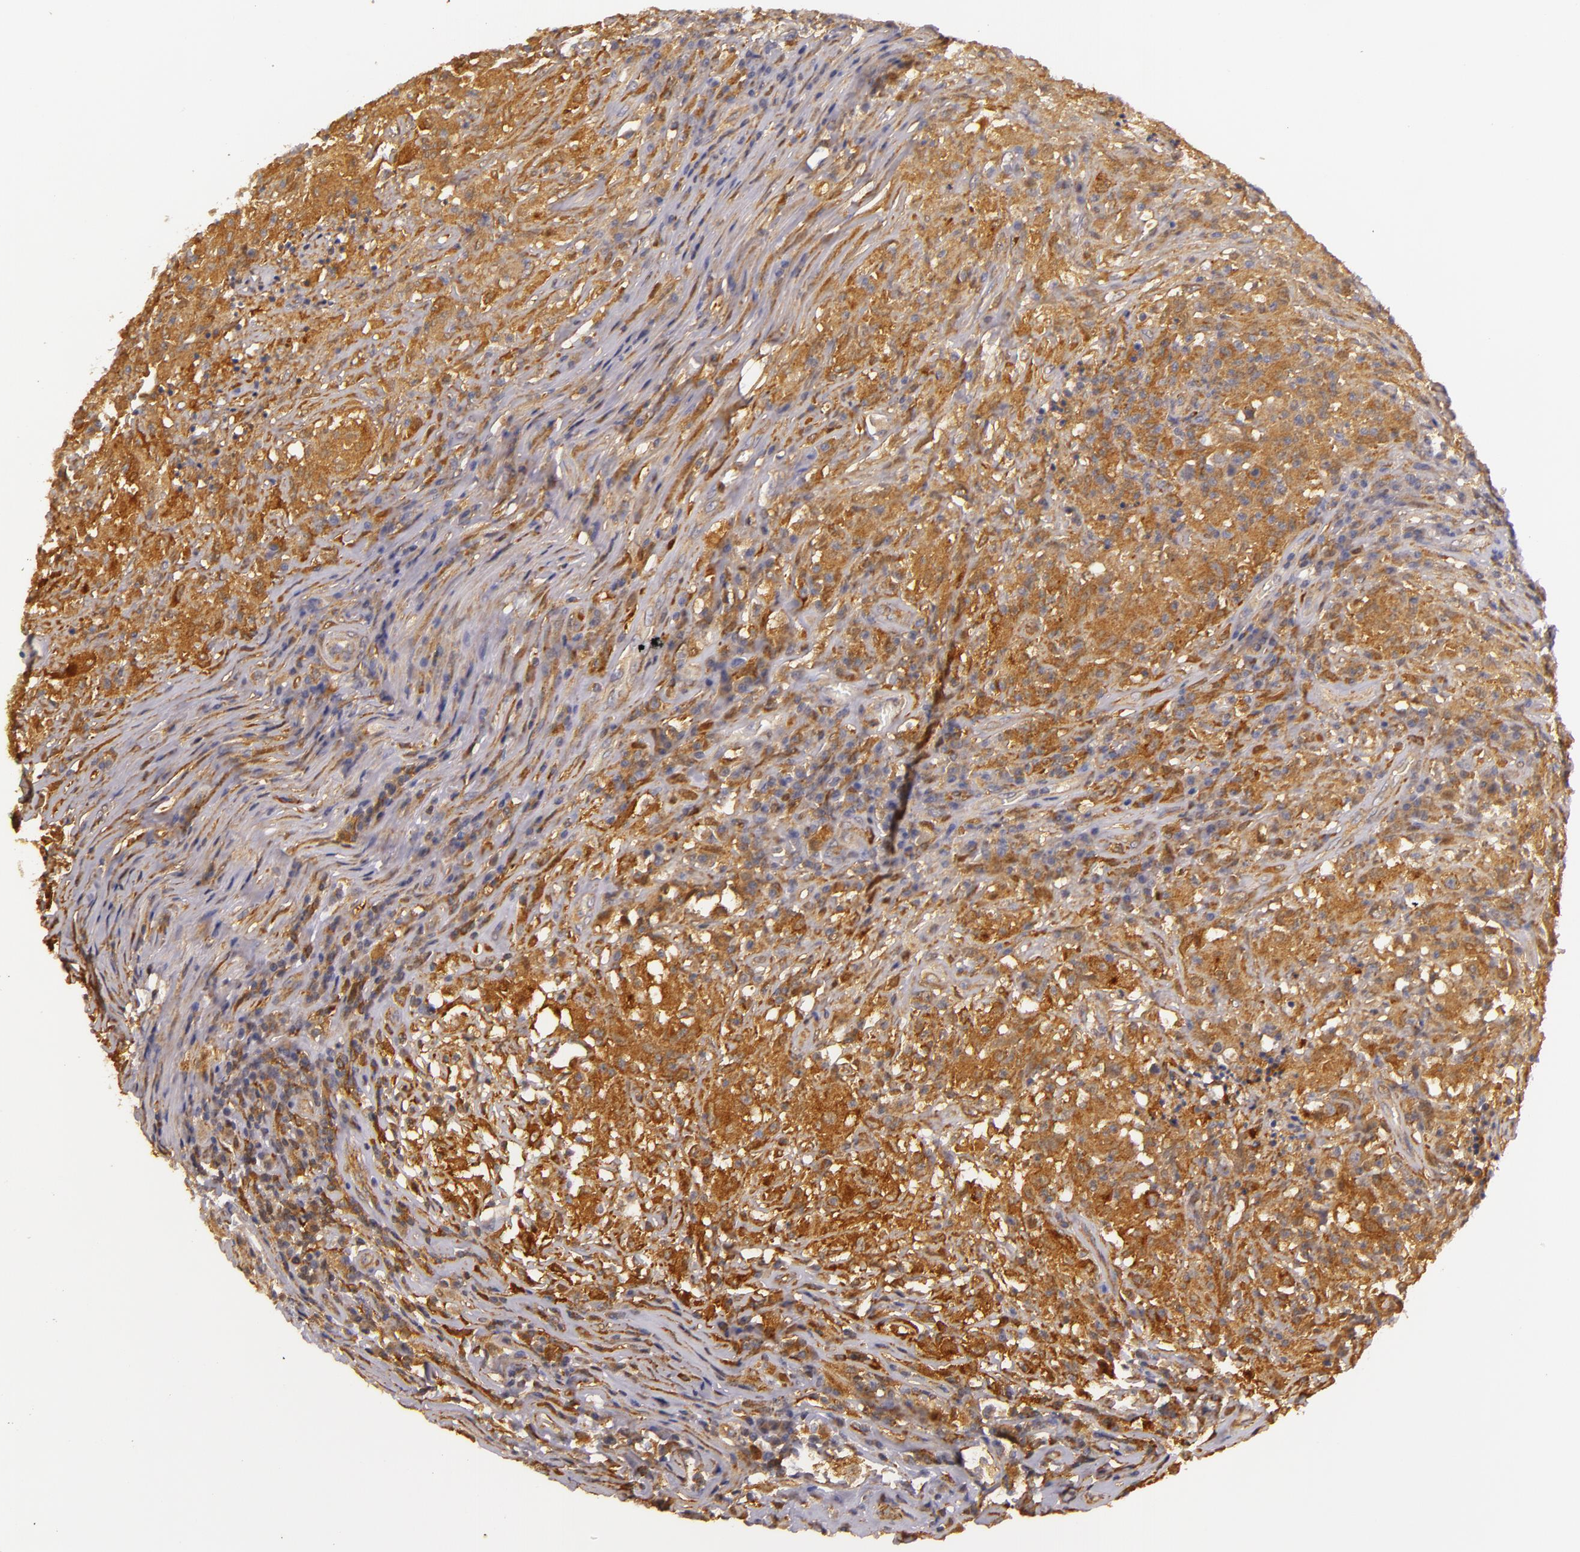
{"staining": {"intensity": "strong", "quantity": ">75%", "location": "cytoplasmic/membranous"}, "tissue": "testis cancer", "cell_type": "Tumor cells", "image_type": "cancer", "snomed": [{"axis": "morphology", "description": "Seminoma, NOS"}, {"axis": "topography", "description": "Testis"}], "caption": "The histopathology image exhibits immunohistochemical staining of testis cancer. There is strong cytoplasmic/membranous positivity is seen in about >75% of tumor cells. The staining was performed using DAB (3,3'-diaminobenzidine) to visualize the protein expression in brown, while the nuclei were stained in blue with hematoxylin (Magnification: 20x).", "gene": "TOM1", "patient": {"sex": "male", "age": 34}}